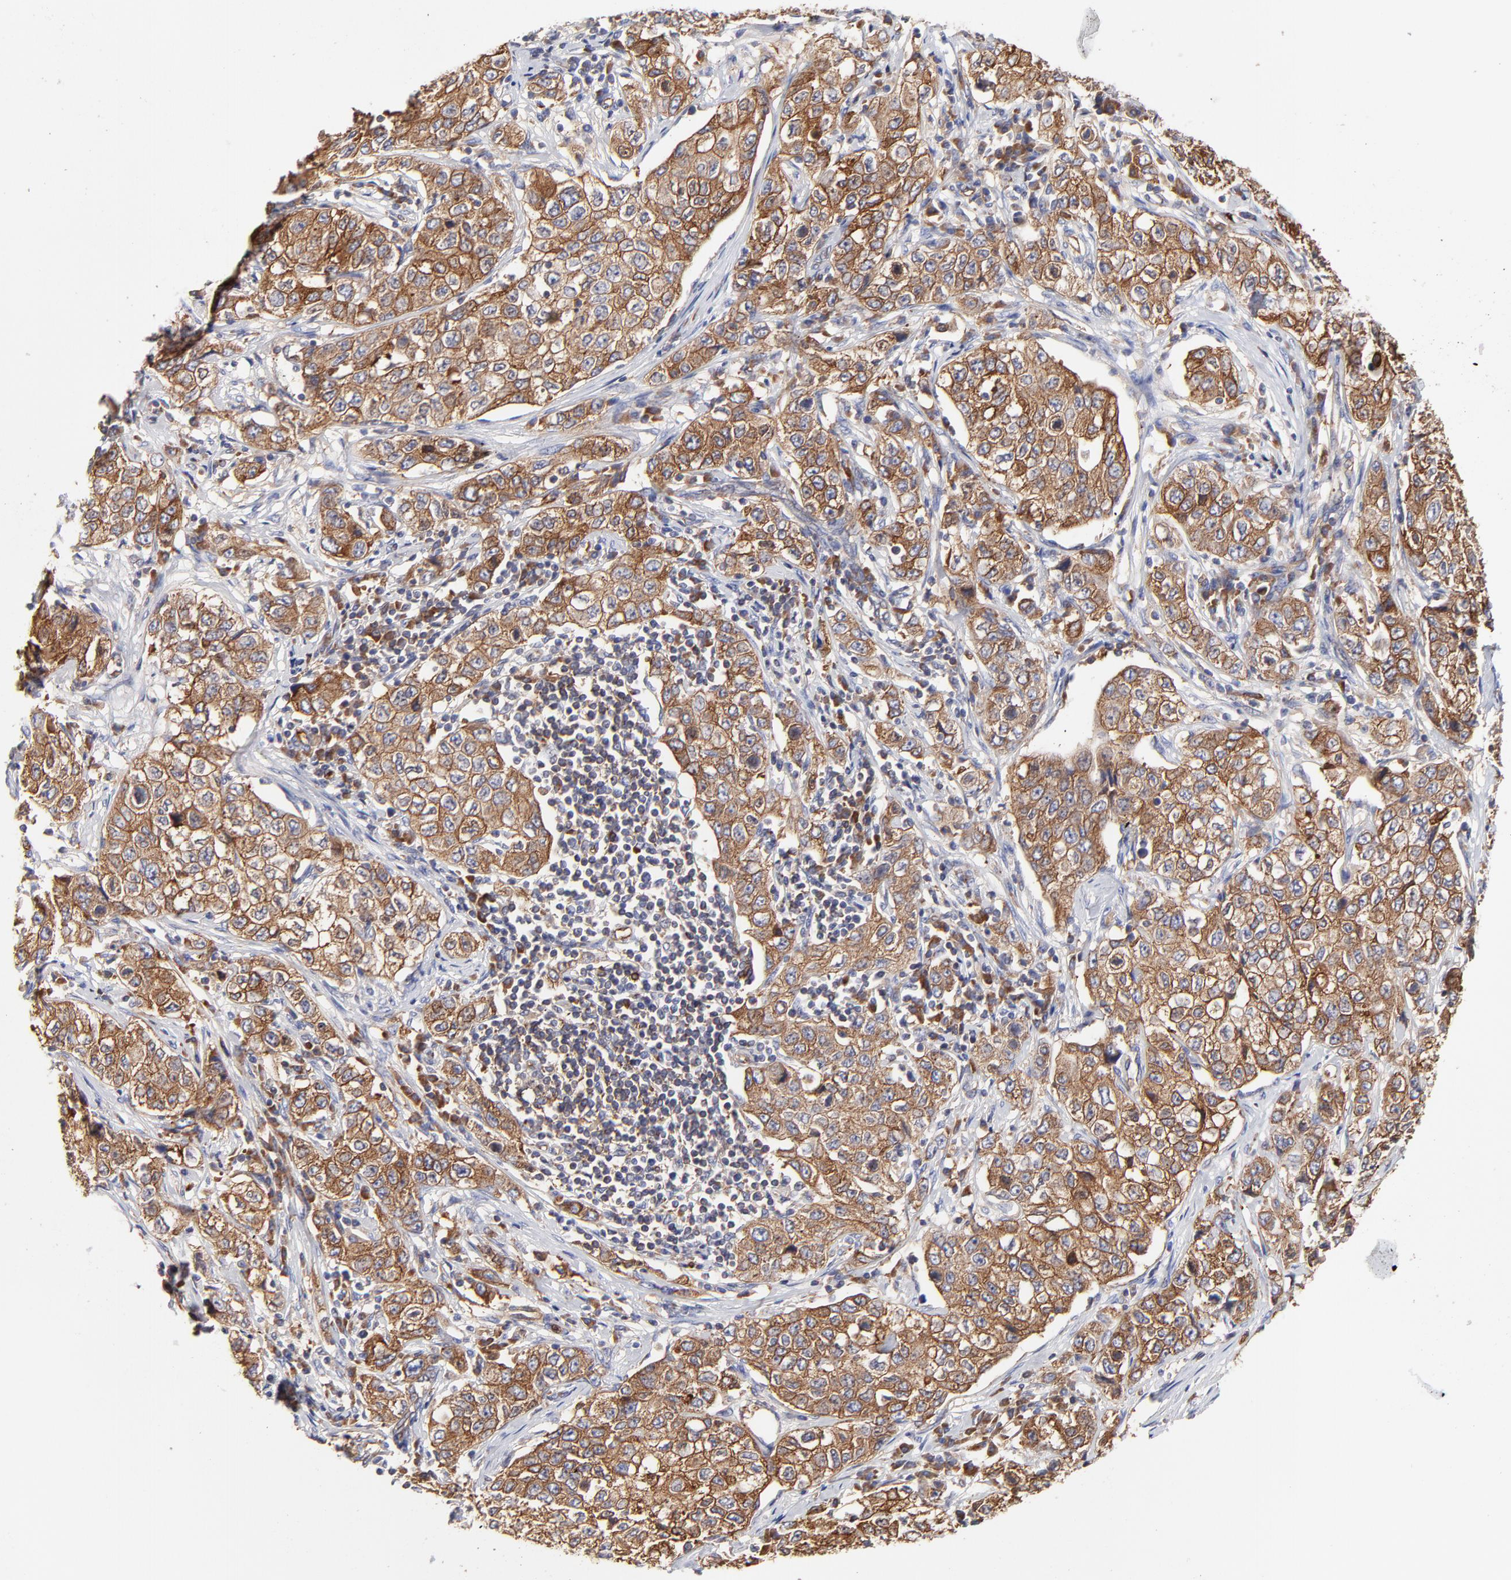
{"staining": {"intensity": "moderate", "quantity": ">75%", "location": "cytoplasmic/membranous"}, "tissue": "stomach cancer", "cell_type": "Tumor cells", "image_type": "cancer", "snomed": [{"axis": "morphology", "description": "Adenocarcinoma, NOS"}, {"axis": "topography", "description": "Stomach"}], "caption": "Brown immunohistochemical staining in stomach cancer shows moderate cytoplasmic/membranous expression in about >75% of tumor cells.", "gene": "CD2AP", "patient": {"sex": "male", "age": 48}}